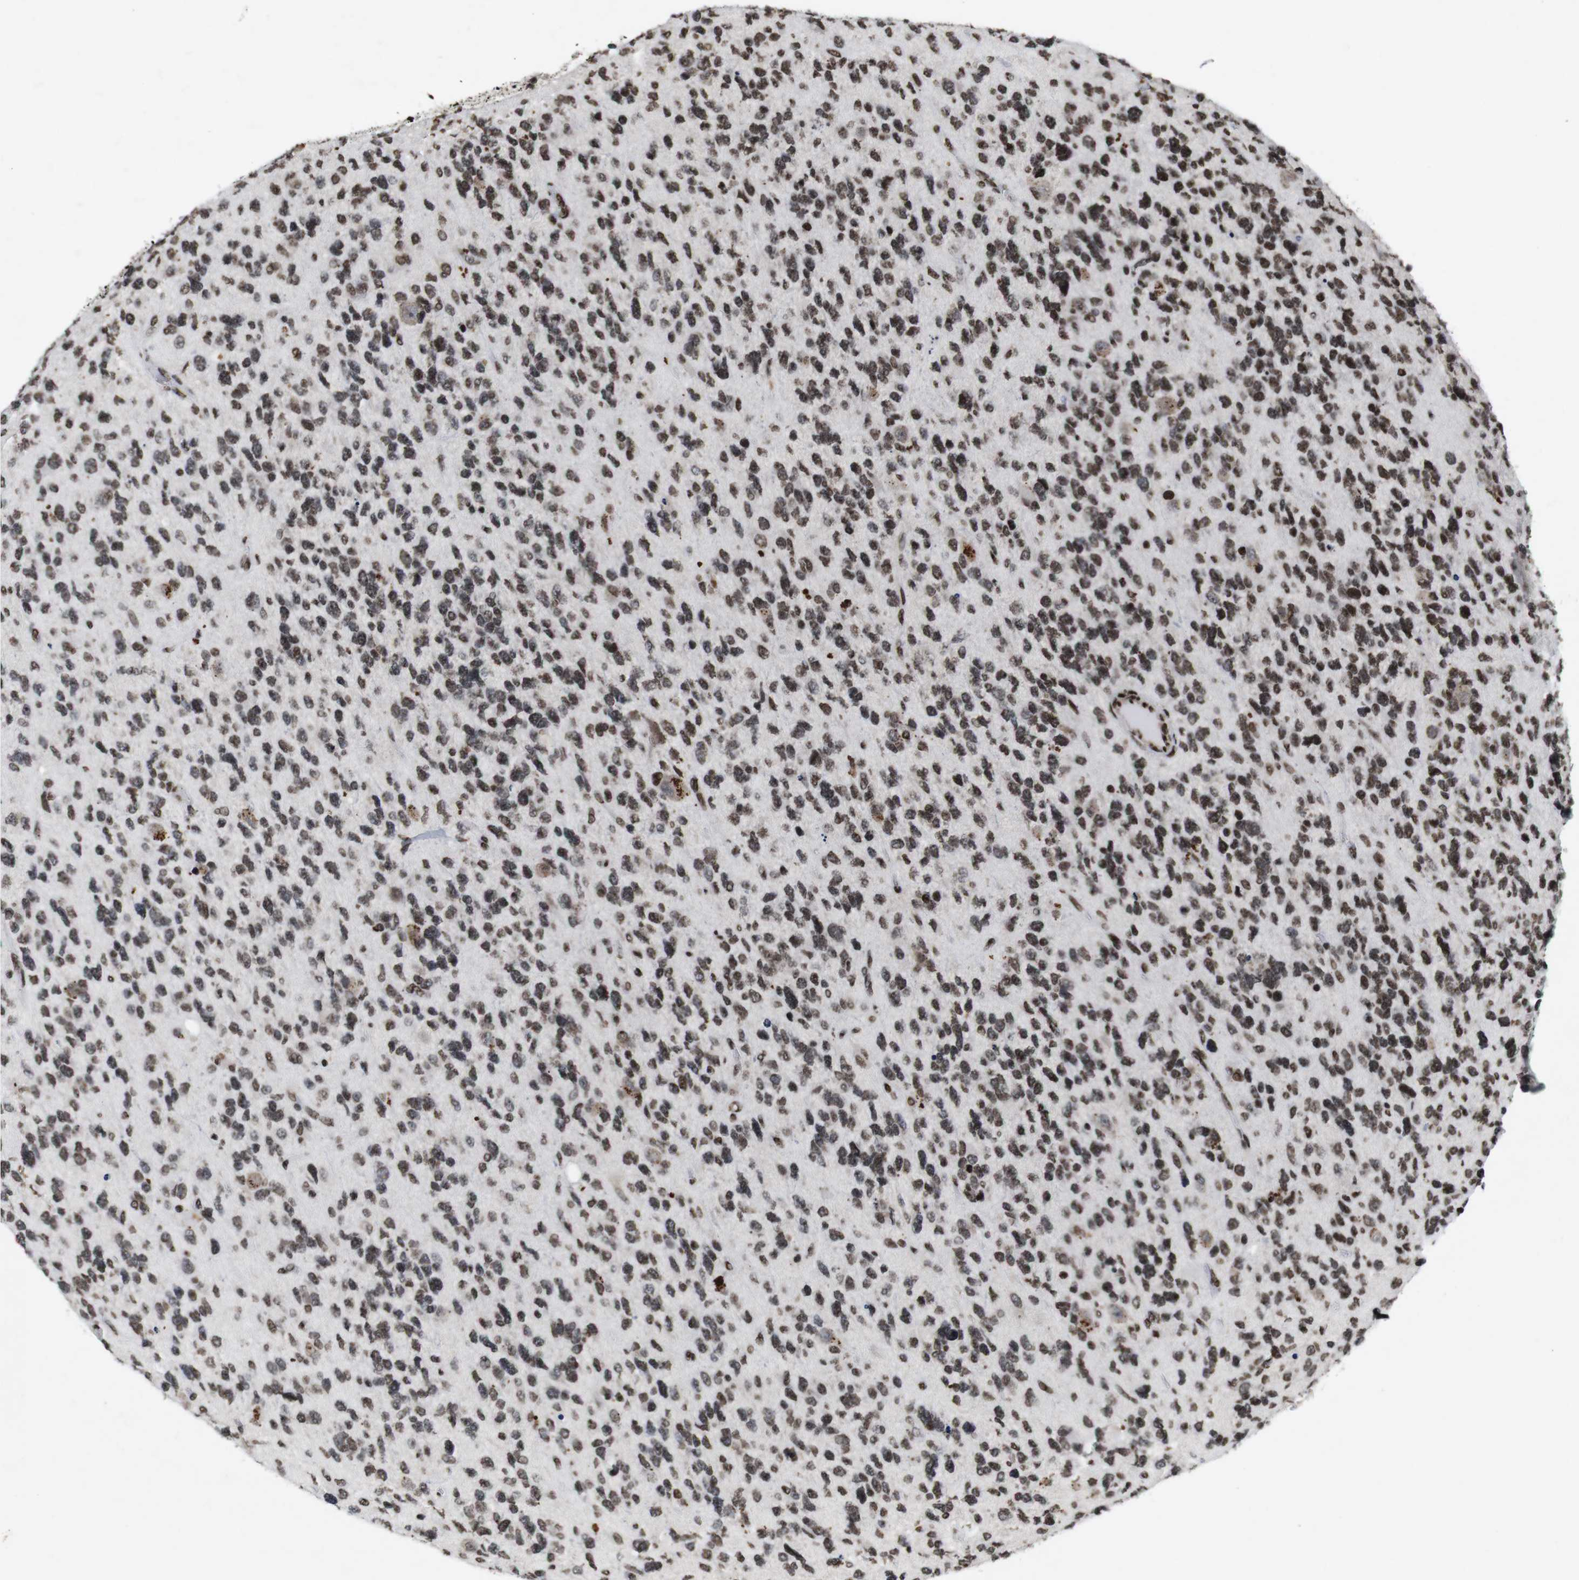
{"staining": {"intensity": "moderate", "quantity": ">75%", "location": "nuclear"}, "tissue": "glioma", "cell_type": "Tumor cells", "image_type": "cancer", "snomed": [{"axis": "morphology", "description": "Glioma, malignant, High grade"}, {"axis": "topography", "description": "Brain"}], "caption": "Glioma stained with immunohistochemistry shows moderate nuclear staining in approximately >75% of tumor cells. The protein is stained brown, and the nuclei are stained in blue (DAB (3,3'-diaminobenzidine) IHC with brightfield microscopy, high magnification).", "gene": "MAGEH1", "patient": {"sex": "female", "age": 58}}